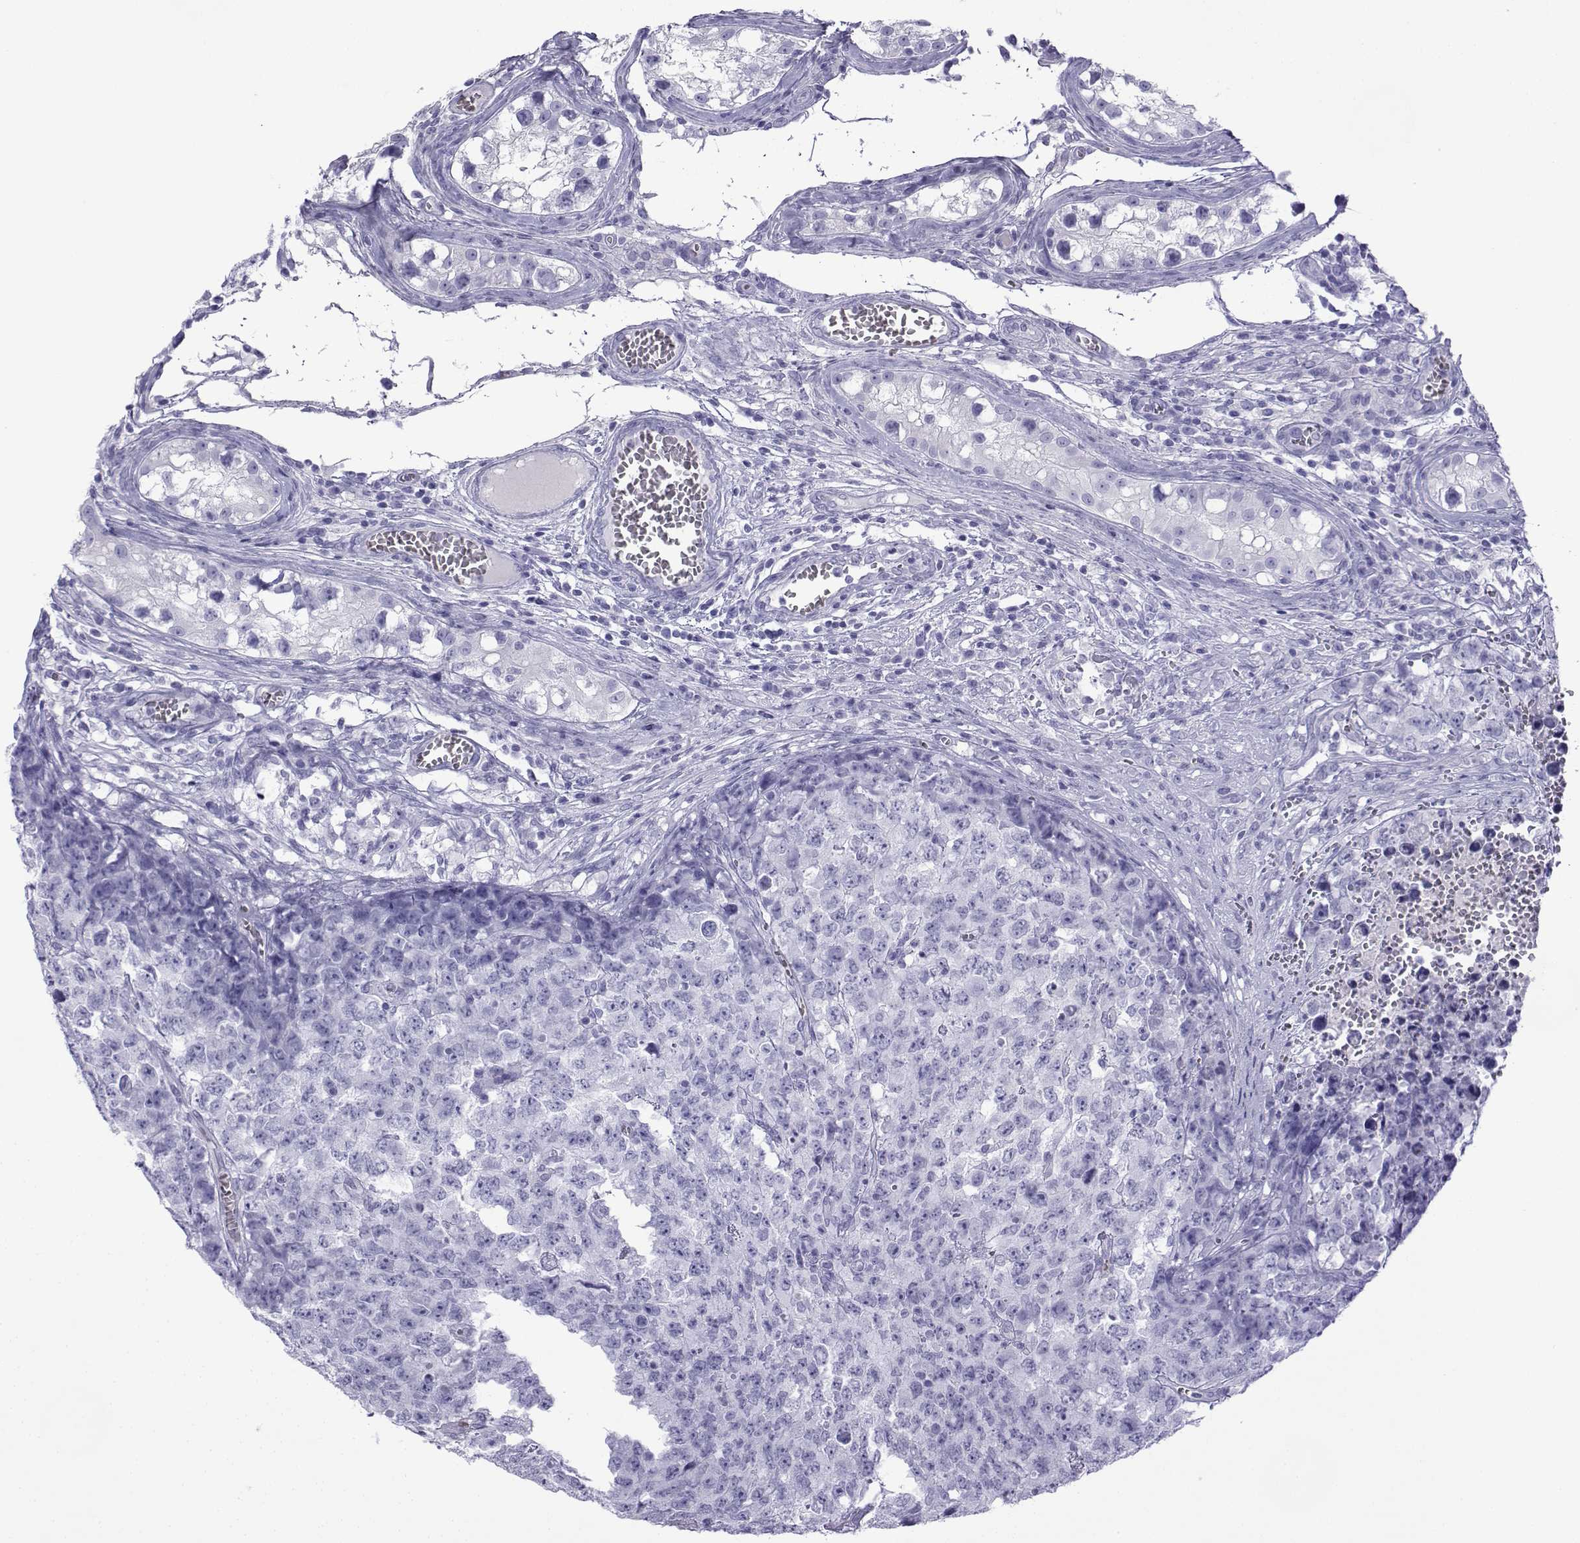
{"staining": {"intensity": "negative", "quantity": "none", "location": "none"}, "tissue": "testis cancer", "cell_type": "Tumor cells", "image_type": "cancer", "snomed": [{"axis": "morphology", "description": "Carcinoma, Embryonal, NOS"}, {"axis": "topography", "description": "Testis"}], "caption": "Tumor cells are negative for brown protein staining in testis embryonal carcinoma. (Brightfield microscopy of DAB IHC at high magnification).", "gene": "TRIM46", "patient": {"sex": "male", "age": 23}}